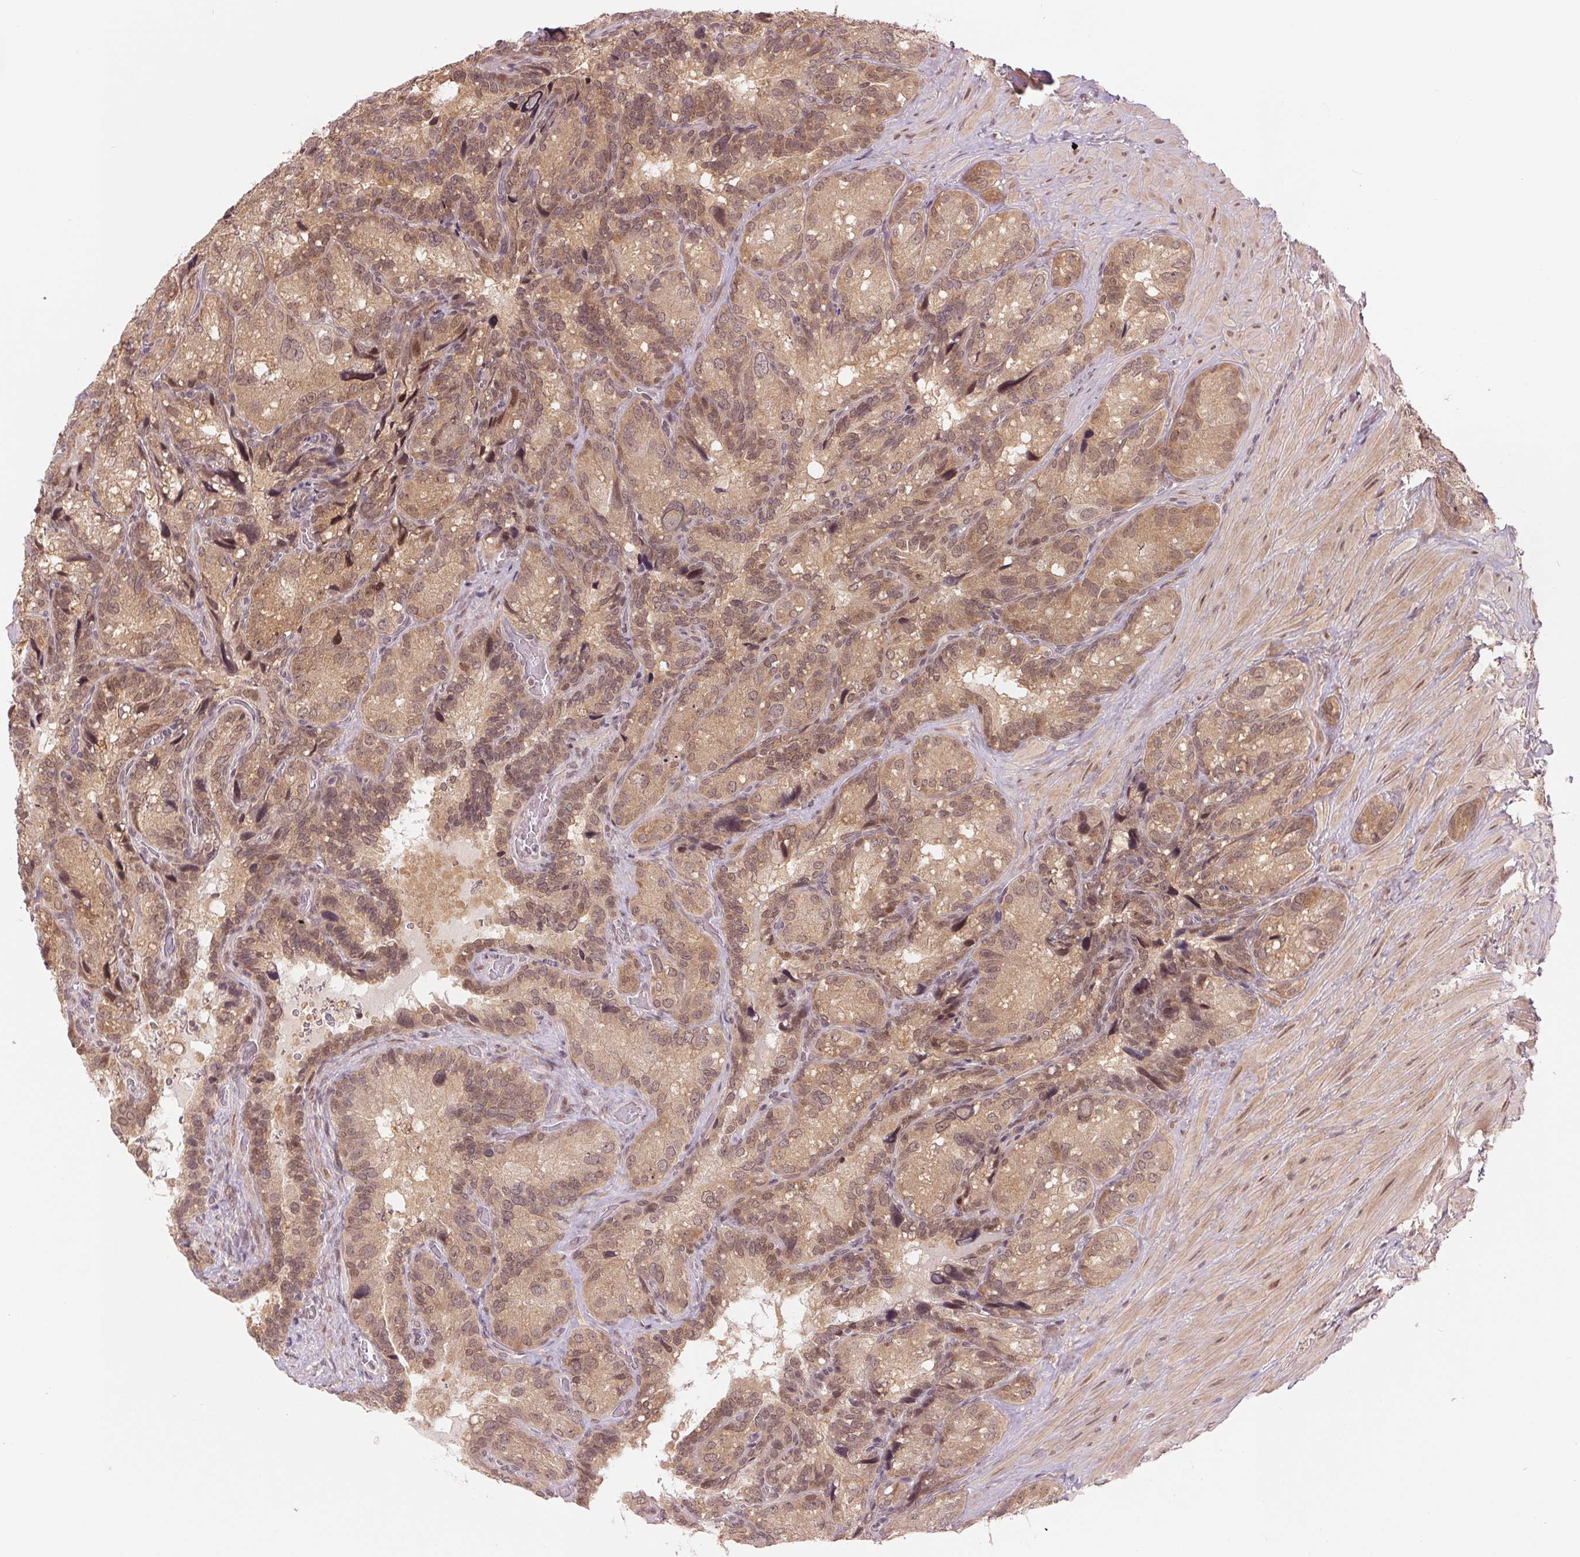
{"staining": {"intensity": "weak", "quantity": ">75%", "location": "cytoplasmic/membranous"}, "tissue": "seminal vesicle", "cell_type": "Glandular cells", "image_type": "normal", "snomed": [{"axis": "morphology", "description": "Normal tissue, NOS"}, {"axis": "topography", "description": "Seminal veicle"}], "caption": "Unremarkable seminal vesicle was stained to show a protein in brown. There is low levels of weak cytoplasmic/membranous positivity in approximately >75% of glandular cells. The protein of interest is stained brown, and the nuclei are stained in blue (DAB (3,3'-diaminobenzidine) IHC with brightfield microscopy, high magnification).", "gene": "ERI3", "patient": {"sex": "male", "age": 60}}